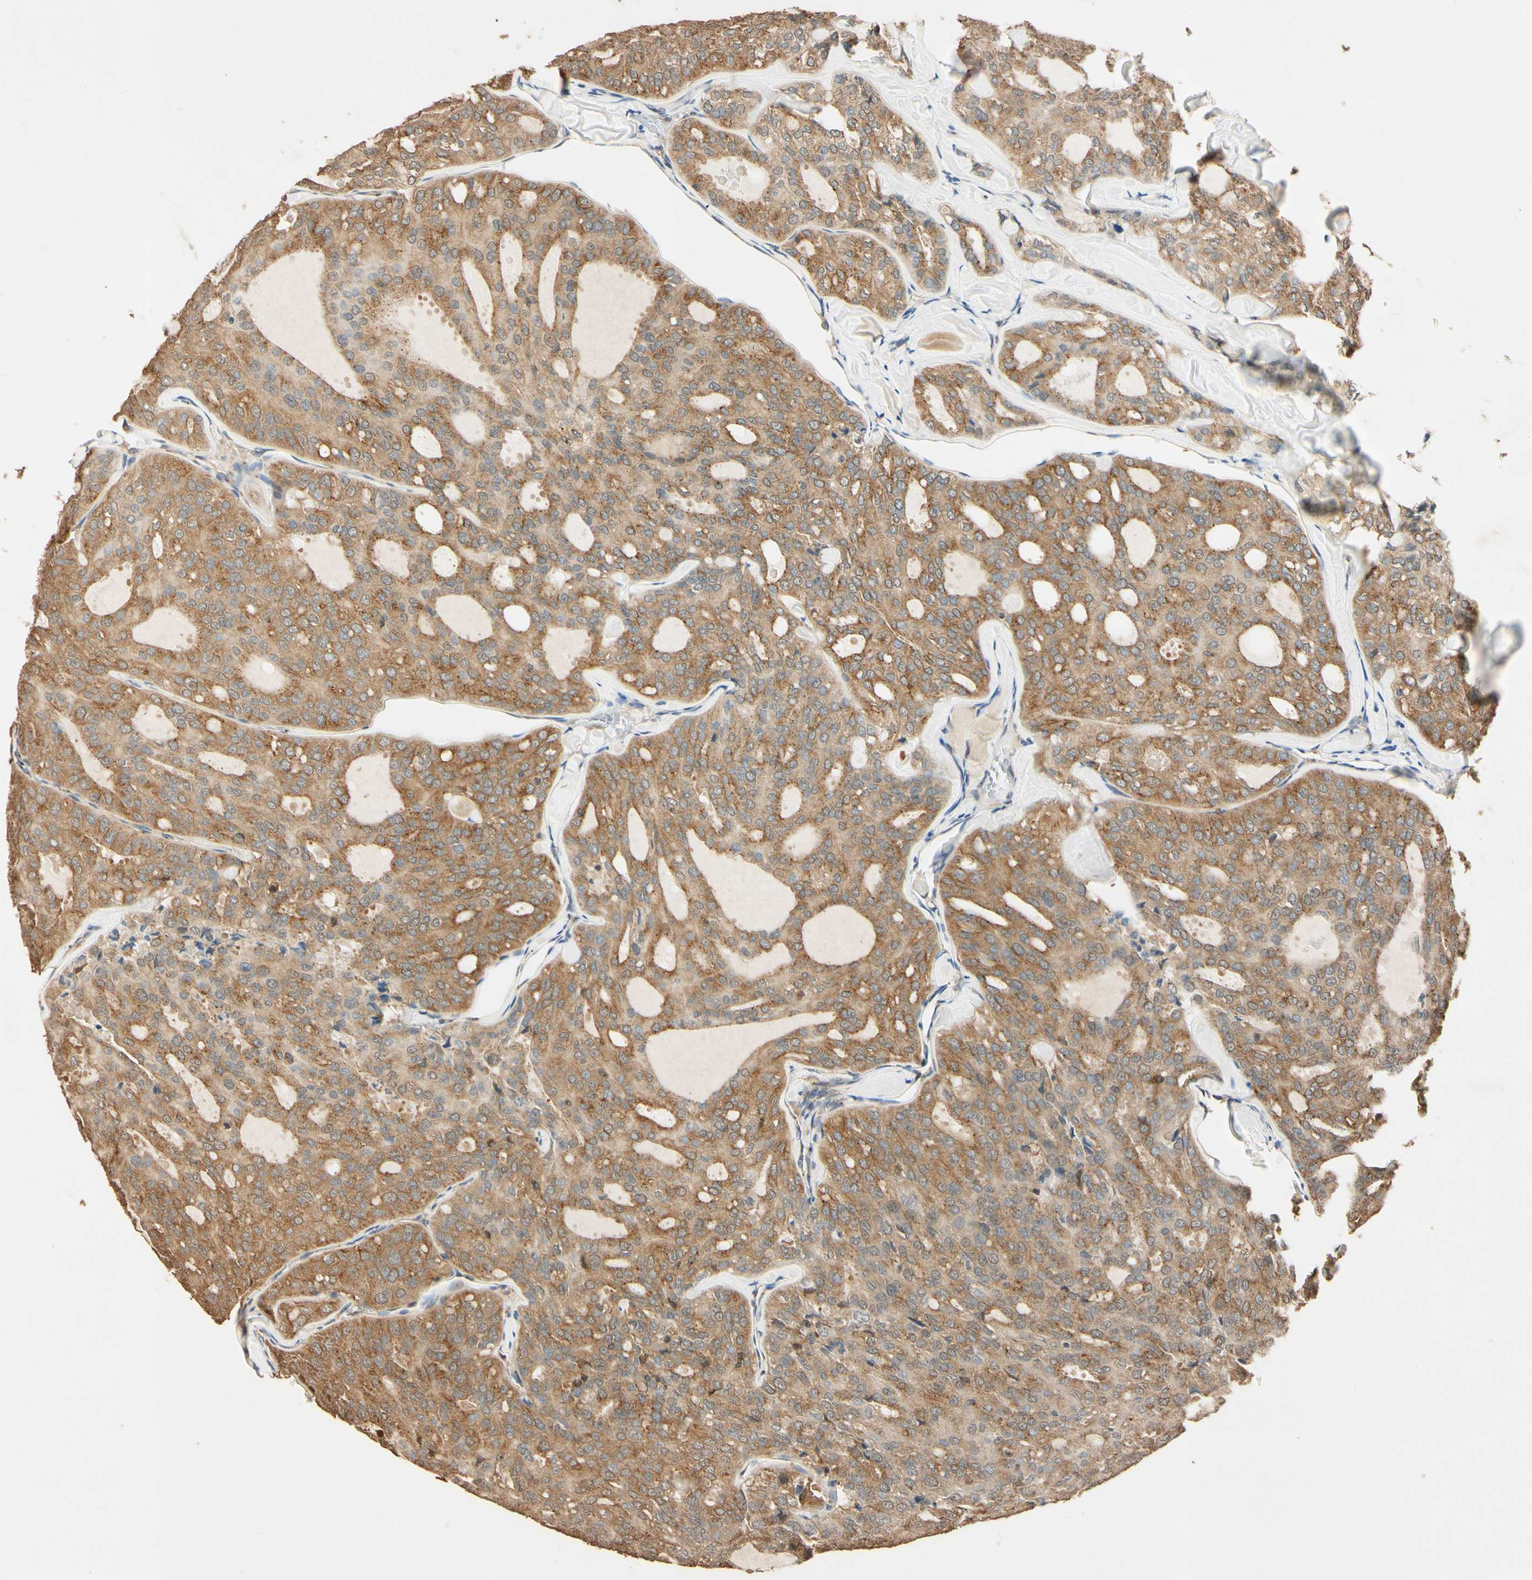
{"staining": {"intensity": "moderate", "quantity": ">75%", "location": "cytoplasmic/membranous"}, "tissue": "thyroid cancer", "cell_type": "Tumor cells", "image_type": "cancer", "snomed": [{"axis": "morphology", "description": "Follicular adenoma carcinoma, NOS"}, {"axis": "topography", "description": "Thyroid gland"}], "caption": "Moderate cytoplasmic/membranous staining for a protein is identified in about >75% of tumor cells of thyroid follicular adenoma carcinoma using immunohistochemistry (IHC).", "gene": "AKAP9", "patient": {"sex": "male", "age": 75}}